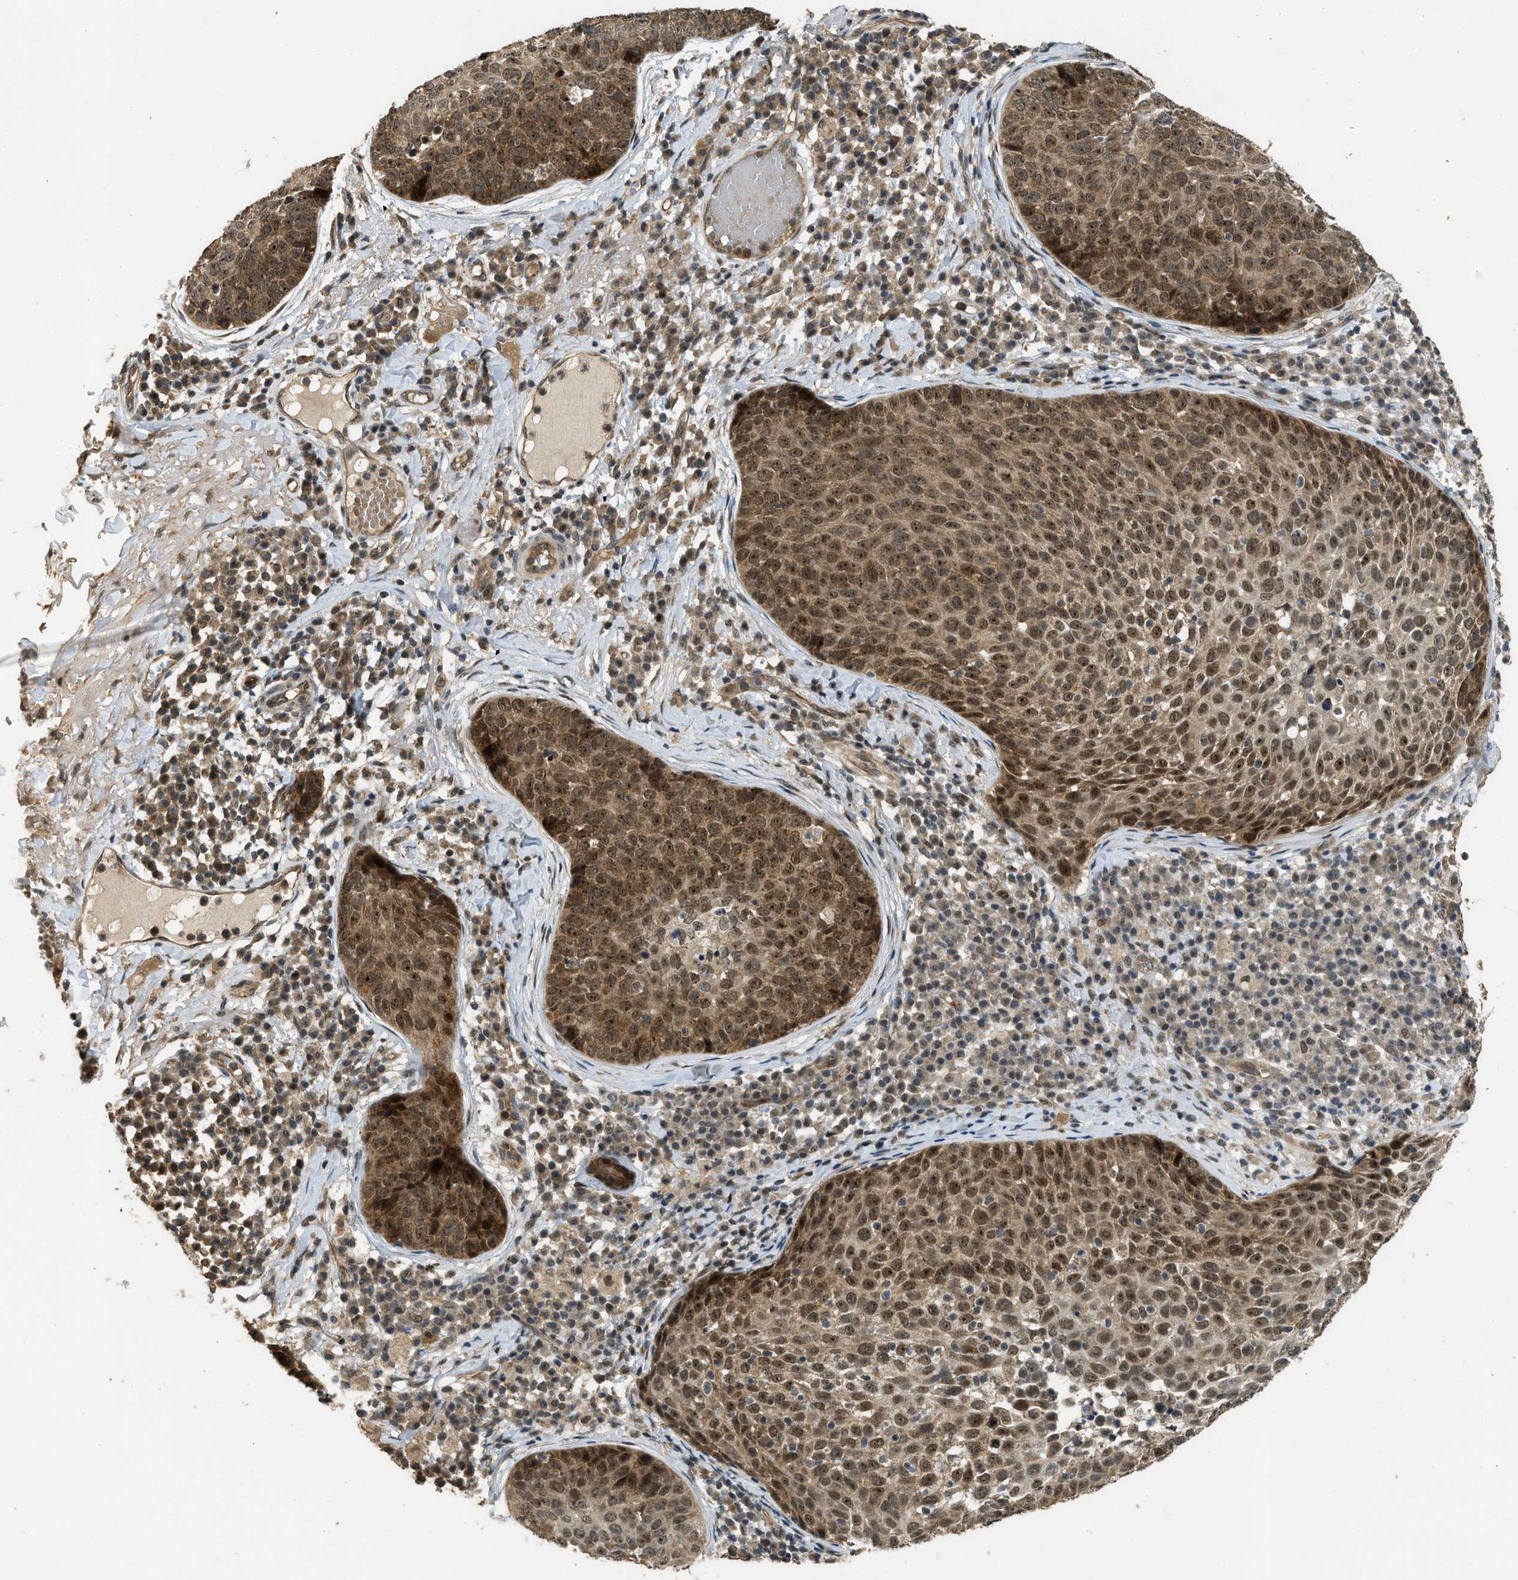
{"staining": {"intensity": "moderate", "quantity": ">75%", "location": "cytoplasmic/membranous,nuclear"}, "tissue": "skin cancer", "cell_type": "Tumor cells", "image_type": "cancer", "snomed": [{"axis": "morphology", "description": "Squamous cell carcinoma in situ, NOS"}, {"axis": "morphology", "description": "Squamous cell carcinoma, NOS"}, {"axis": "topography", "description": "Skin"}], "caption": "A brown stain shows moderate cytoplasmic/membranous and nuclear staining of a protein in skin squamous cell carcinoma in situ tumor cells.", "gene": "GET1", "patient": {"sex": "male", "age": 93}}